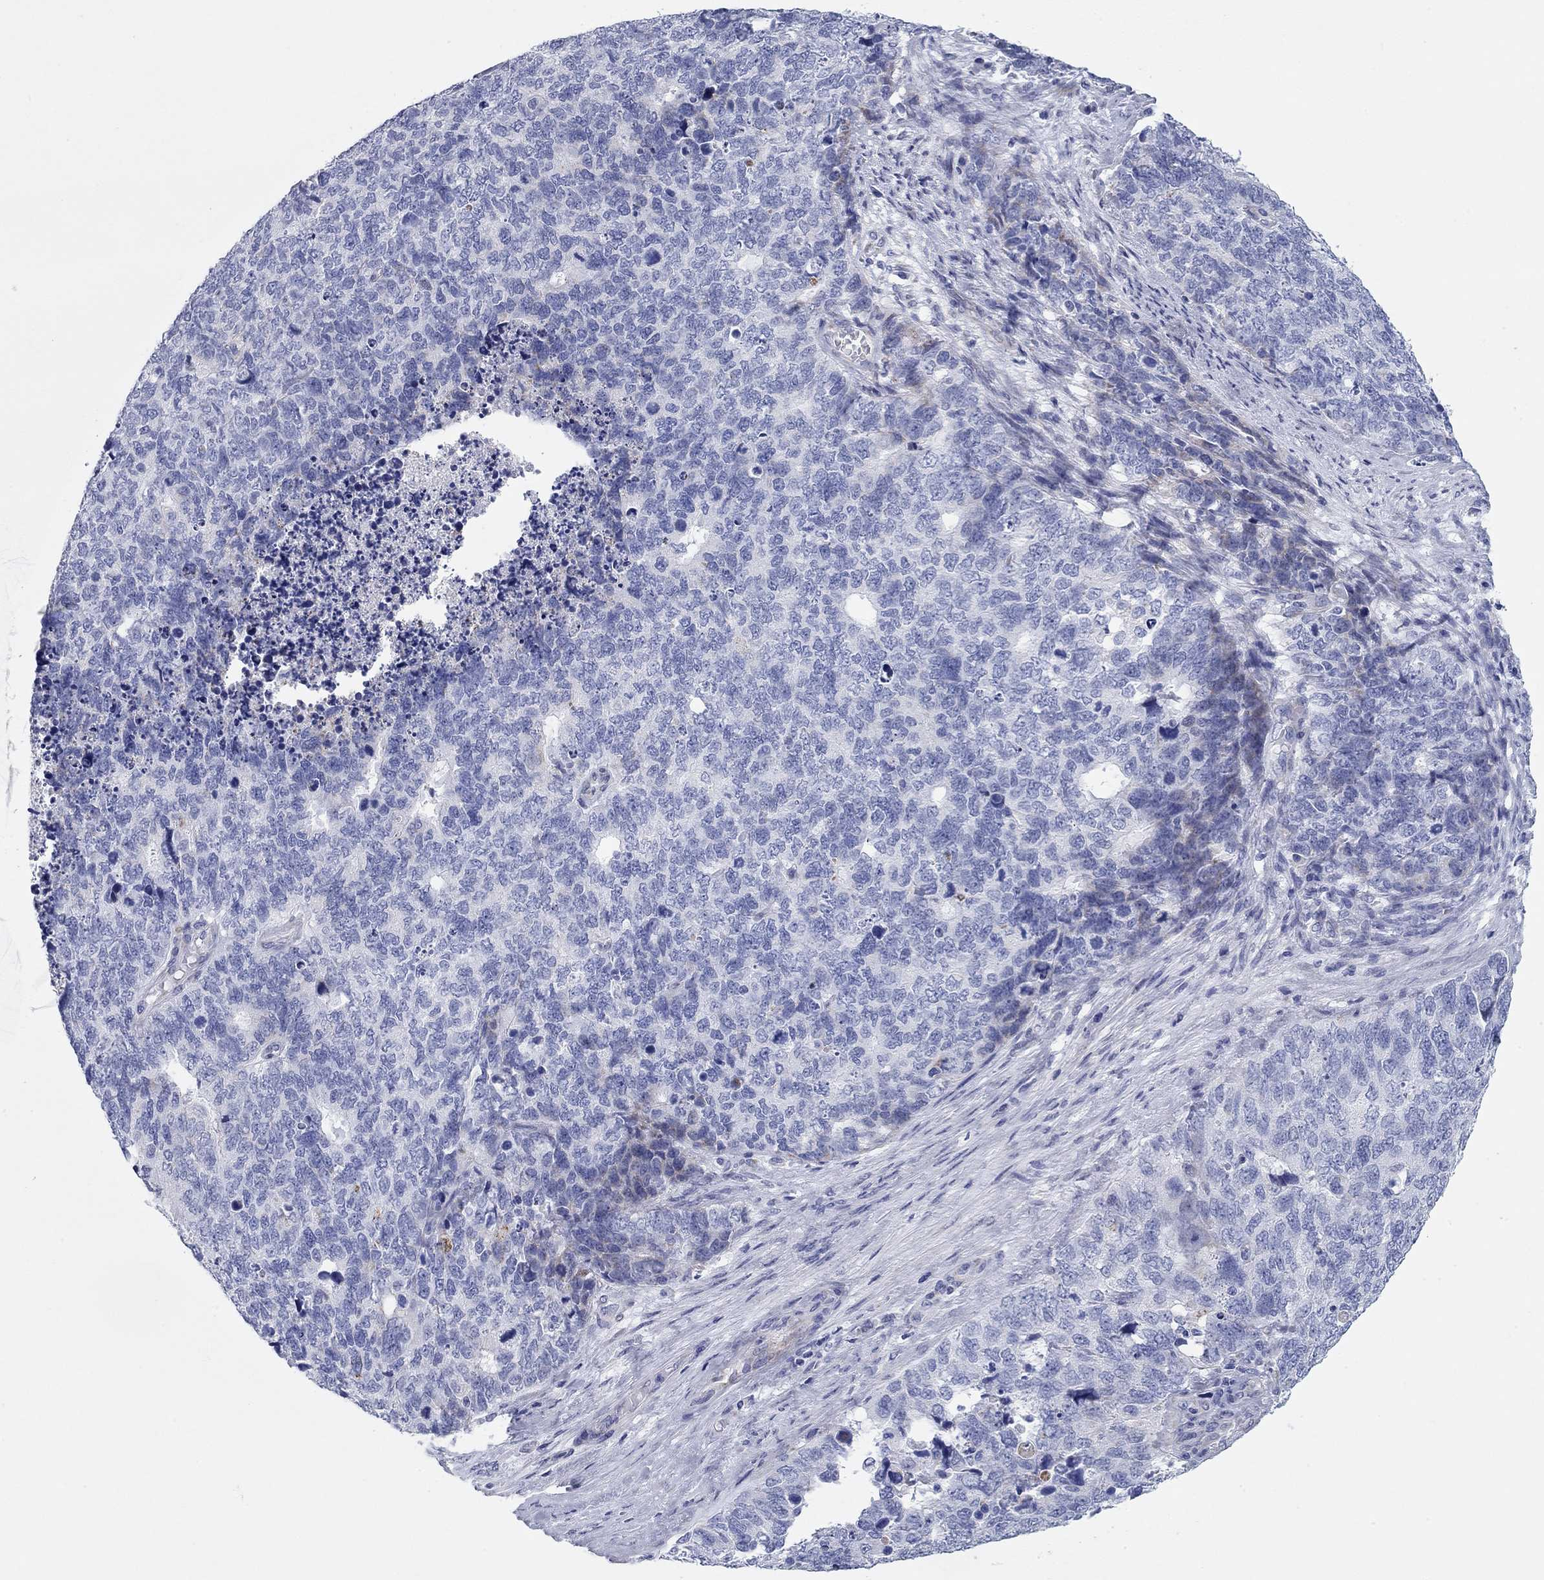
{"staining": {"intensity": "negative", "quantity": "none", "location": "none"}, "tissue": "cervical cancer", "cell_type": "Tumor cells", "image_type": "cancer", "snomed": [{"axis": "morphology", "description": "Squamous cell carcinoma, NOS"}, {"axis": "topography", "description": "Cervix"}], "caption": "An image of cervical cancer stained for a protein shows no brown staining in tumor cells.", "gene": "CHI3L2", "patient": {"sex": "female", "age": 63}}